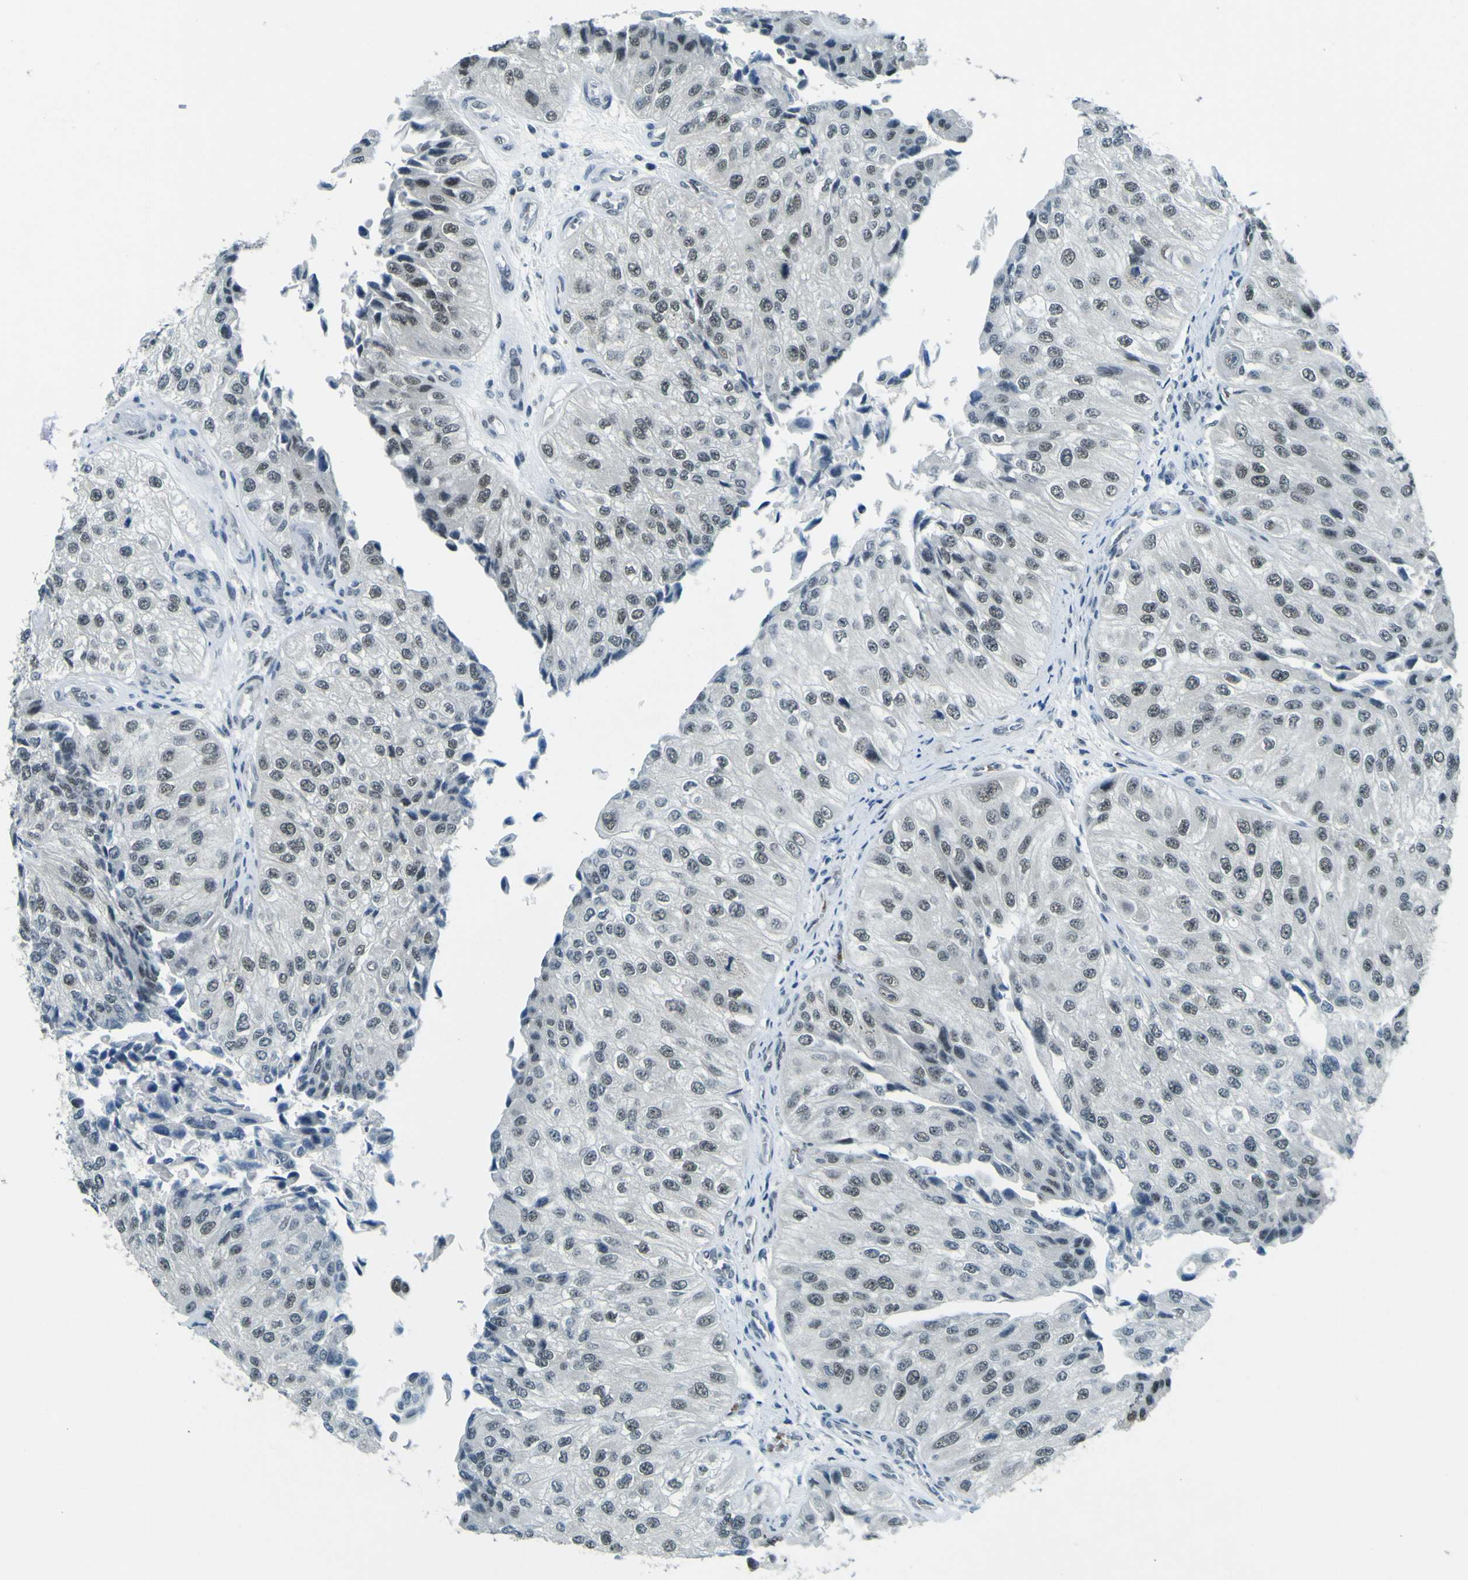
{"staining": {"intensity": "weak", "quantity": "25%-75%", "location": "nuclear"}, "tissue": "urothelial cancer", "cell_type": "Tumor cells", "image_type": "cancer", "snomed": [{"axis": "morphology", "description": "Urothelial carcinoma, High grade"}, {"axis": "topography", "description": "Kidney"}, {"axis": "topography", "description": "Urinary bladder"}], "caption": "A brown stain highlights weak nuclear staining of a protein in human high-grade urothelial carcinoma tumor cells.", "gene": "CEBPG", "patient": {"sex": "male", "age": 77}}